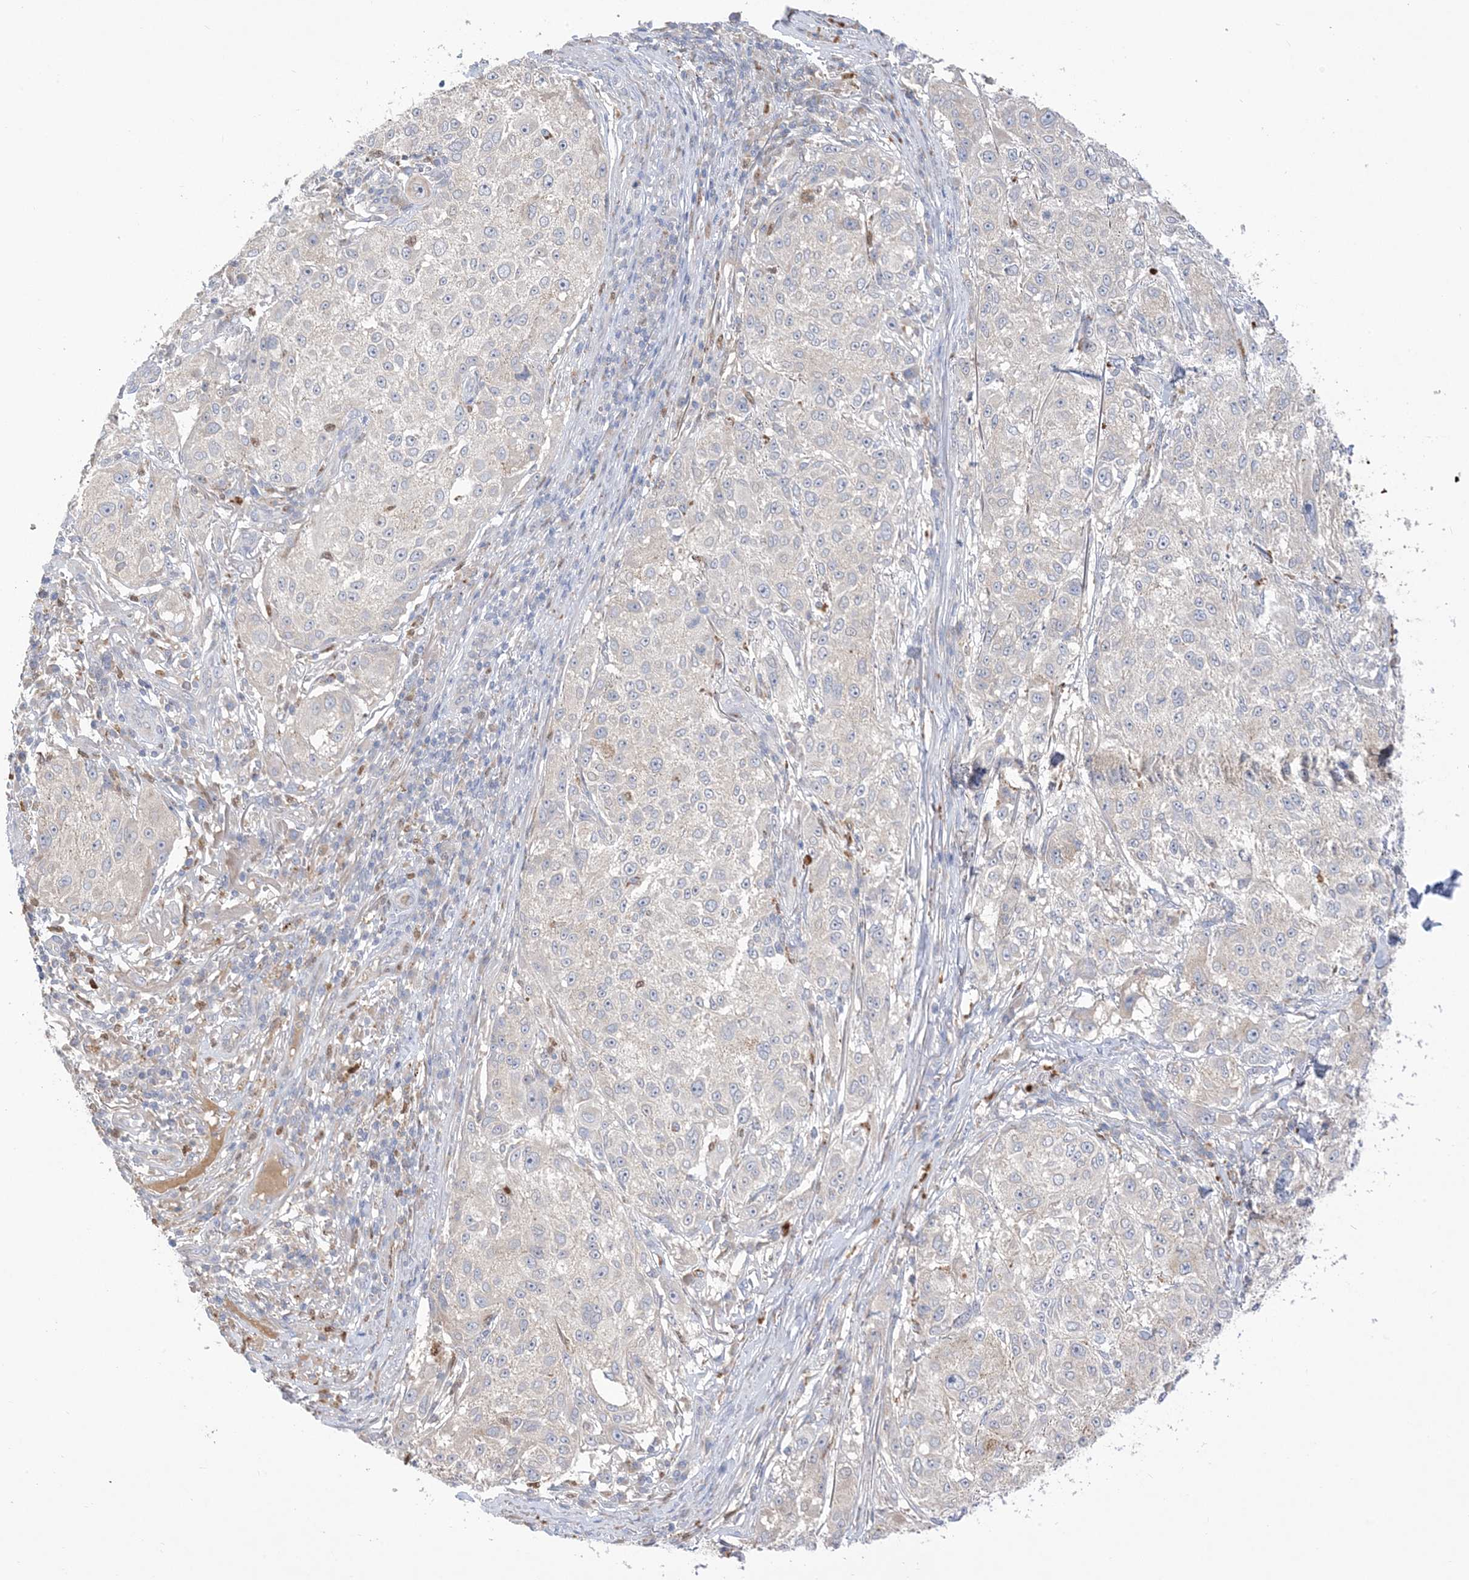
{"staining": {"intensity": "negative", "quantity": "none", "location": "none"}, "tissue": "melanoma", "cell_type": "Tumor cells", "image_type": "cancer", "snomed": [{"axis": "morphology", "description": "Necrosis, NOS"}, {"axis": "morphology", "description": "Malignant melanoma, NOS"}, {"axis": "topography", "description": "Skin"}], "caption": "This is a histopathology image of immunohistochemistry (IHC) staining of malignant melanoma, which shows no positivity in tumor cells.", "gene": "DPP9", "patient": {"sex": "female", "age": 87}}